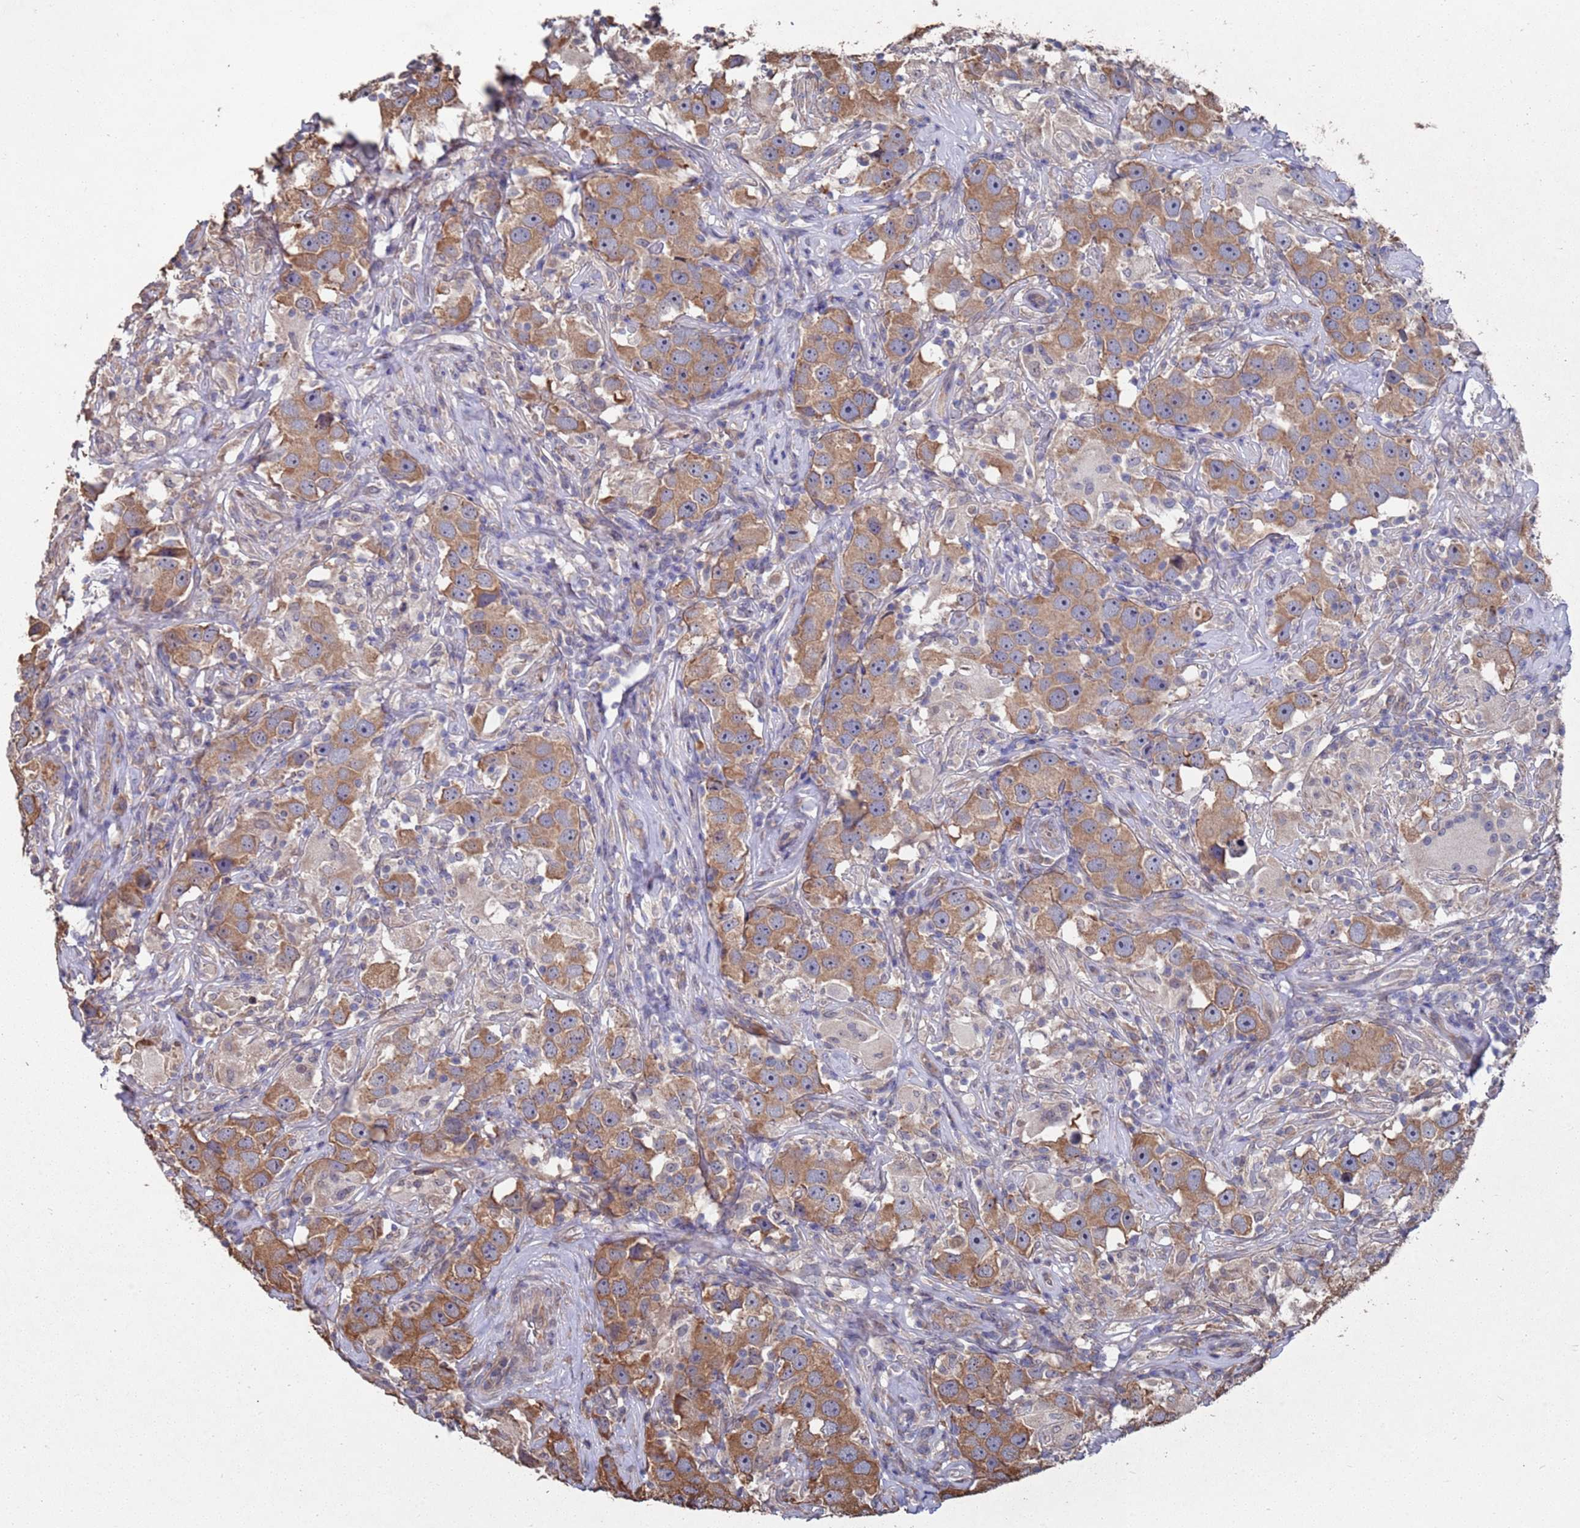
{"staining": {"intensity": "moderate", "quantity": ">75%", "location": "cytoplasmic/membranous"}, "tissue": "testis cancer", "cell_type": "Tumor cells", "image_type": "cancer", "snomed": [{"axis": "morphology", "description": "Seminoma, NOS"}, {"axis": "topography", "description": "Testis"}], "caption": "Immunohistochemistry of testis seminoma reveals medium levels of moderate cytoplasmic/membranous positivity in about >75% of tumor cells.", "gene": "CFAP119", "patient": {"sex": "male", "age": 49}}